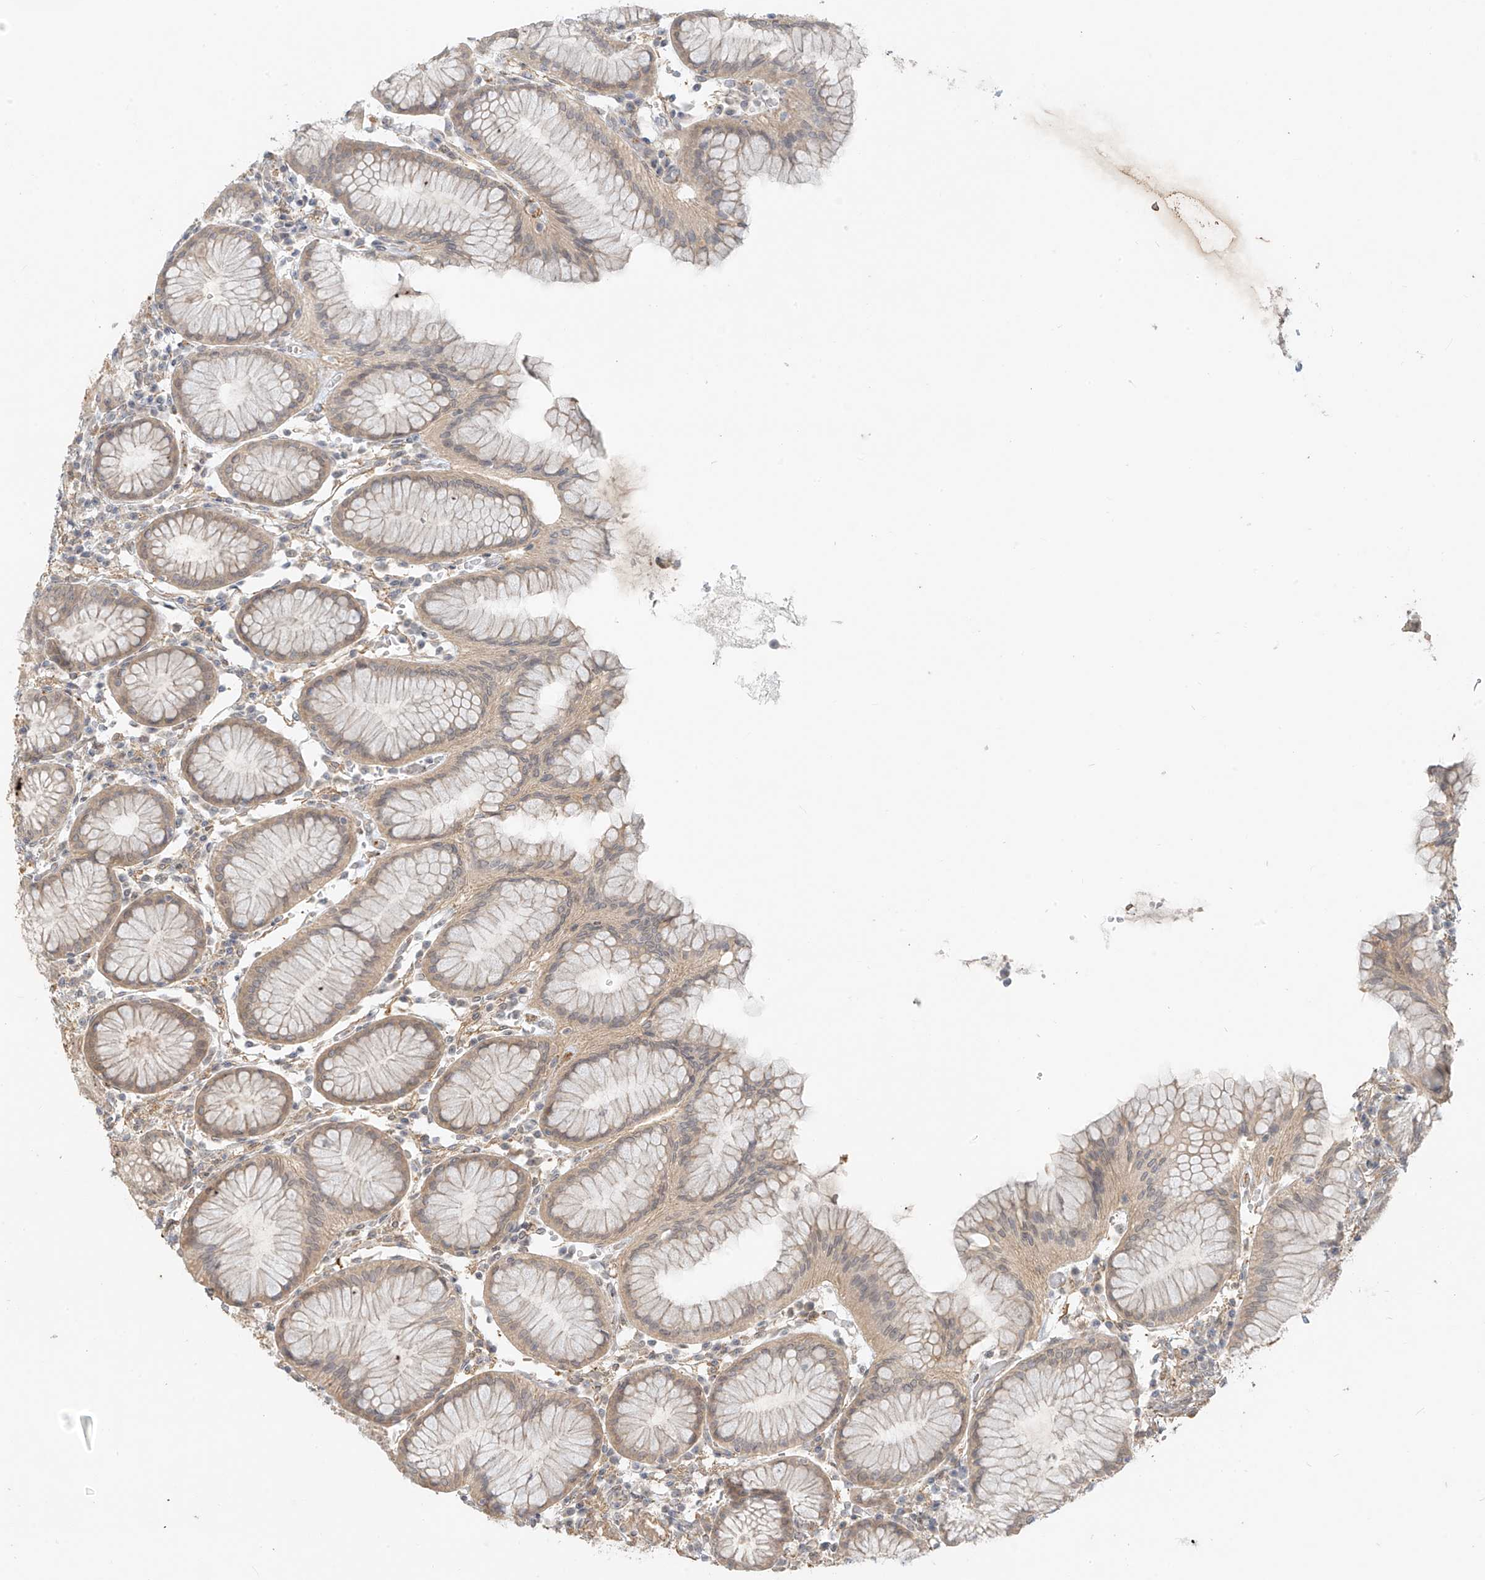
{"staining": {"intensity": "weak", "quantity": "<25%", "location": "cytoplasmic/membranous"}, "tissue": "stomach", "cell_type": "Glandular cells", "image_type": "normal", "snomed": [{"axis": "morphology", "description": "Normal tissue, NOS"}, {"axis": "topography", "description": "Stomach"}, {"axis": "topography", "description": "Stomach, lower"}], "caption": "Immunohistochemistry (IHC) of unremarkable human stomach shows no positivity in glandular cells.", "gene": "ABCD1", "patient": {"sex": "female", "age": 56}}